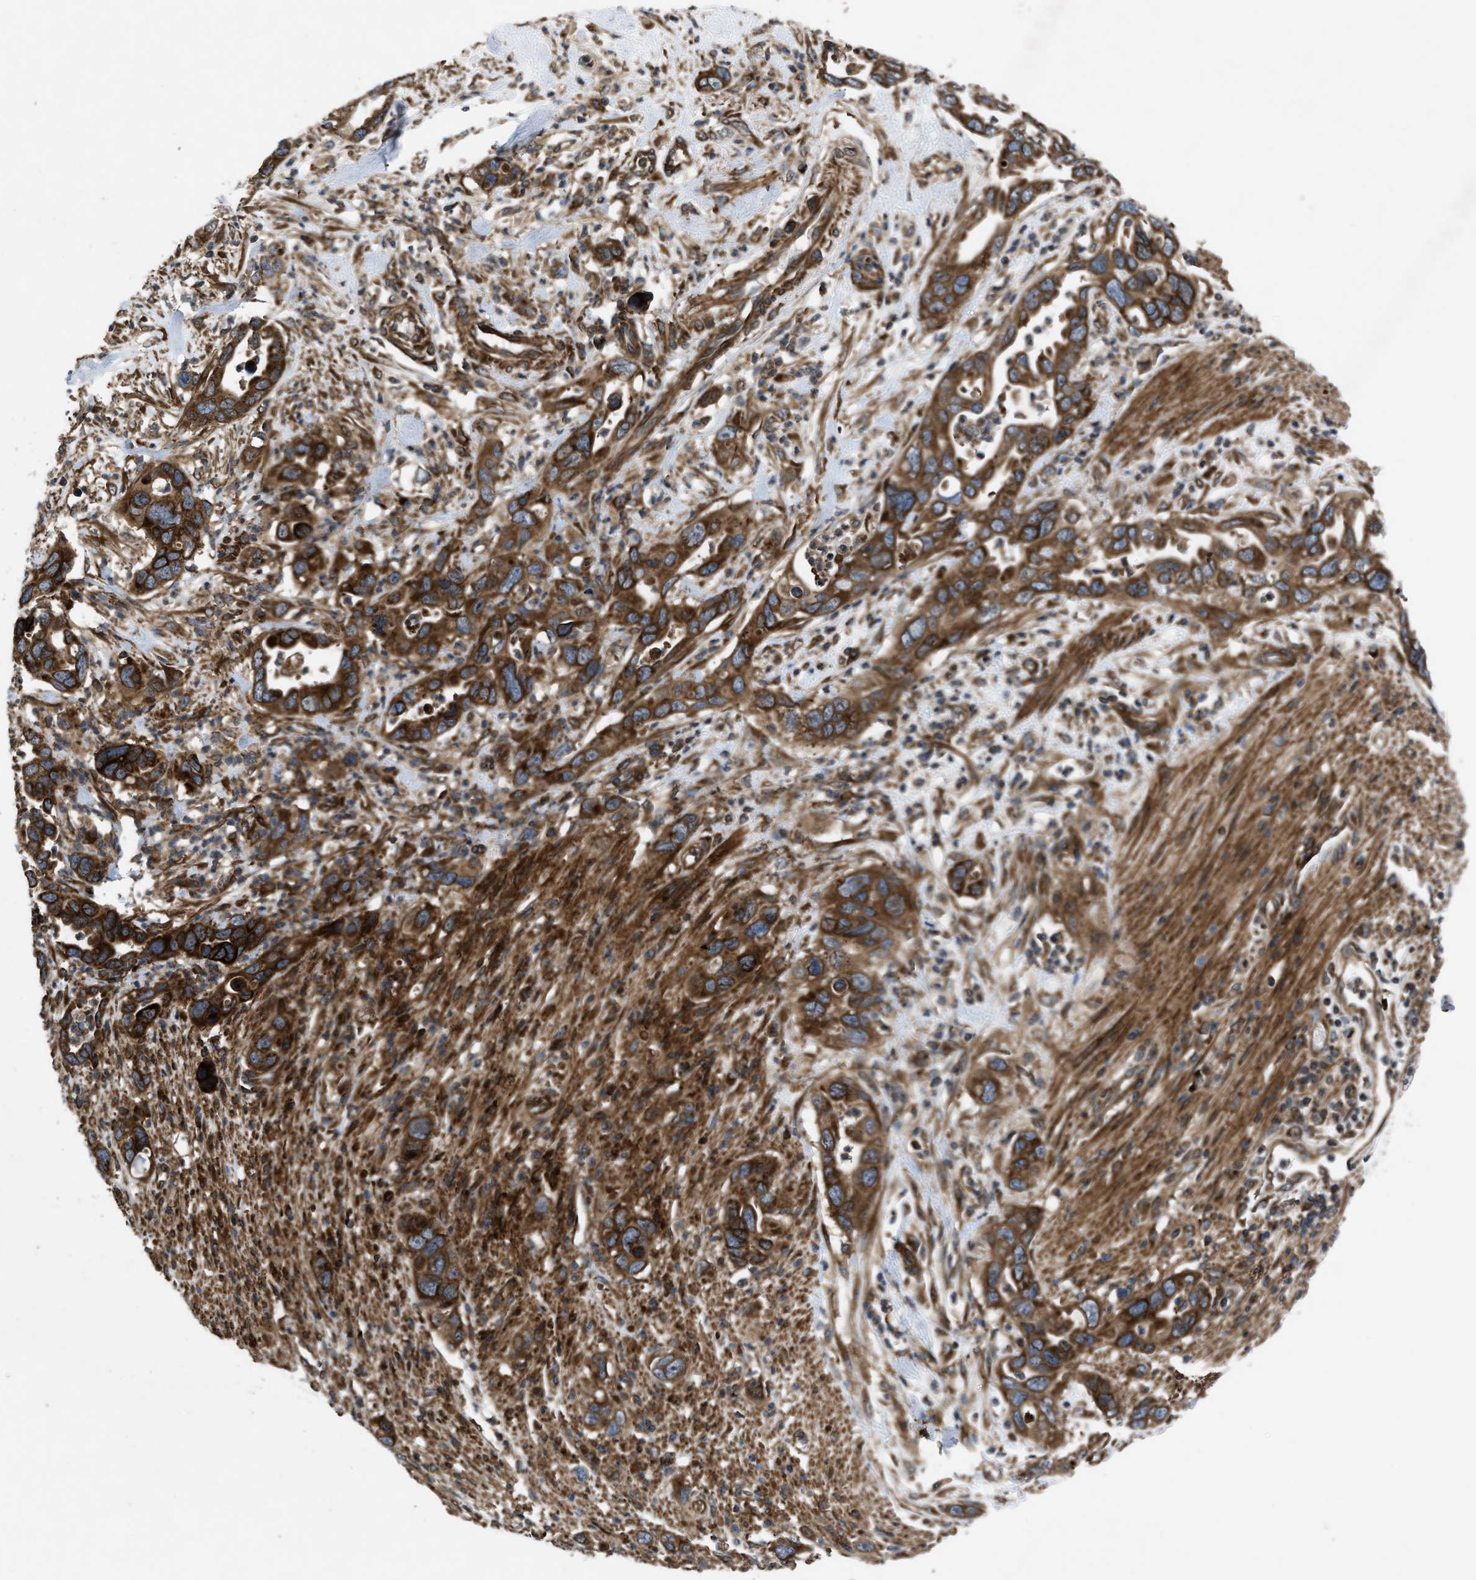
{"staining": {"intensity": "strong", "quantity": ">75%", "location": "cytoplasmic/membranous"}, "tissue": "pancreatic cancer", "cell_type": "Tumor cells", "image_type": "cancer", "snomed": [{"axis": "morphology", "description": "Adenocarcinoma, NOS"}, {"axis": "topography", "description": "Pancreas"}], "caption": "The image demonstrates immunohistochemical staining of pancreatic adenocarcinoma. There is strong cytoplasmic/membranous expression is appreciated in about >75% of tumor cells.", "gene": "PER3", "patient": {"sex": "female", "age": 70}}